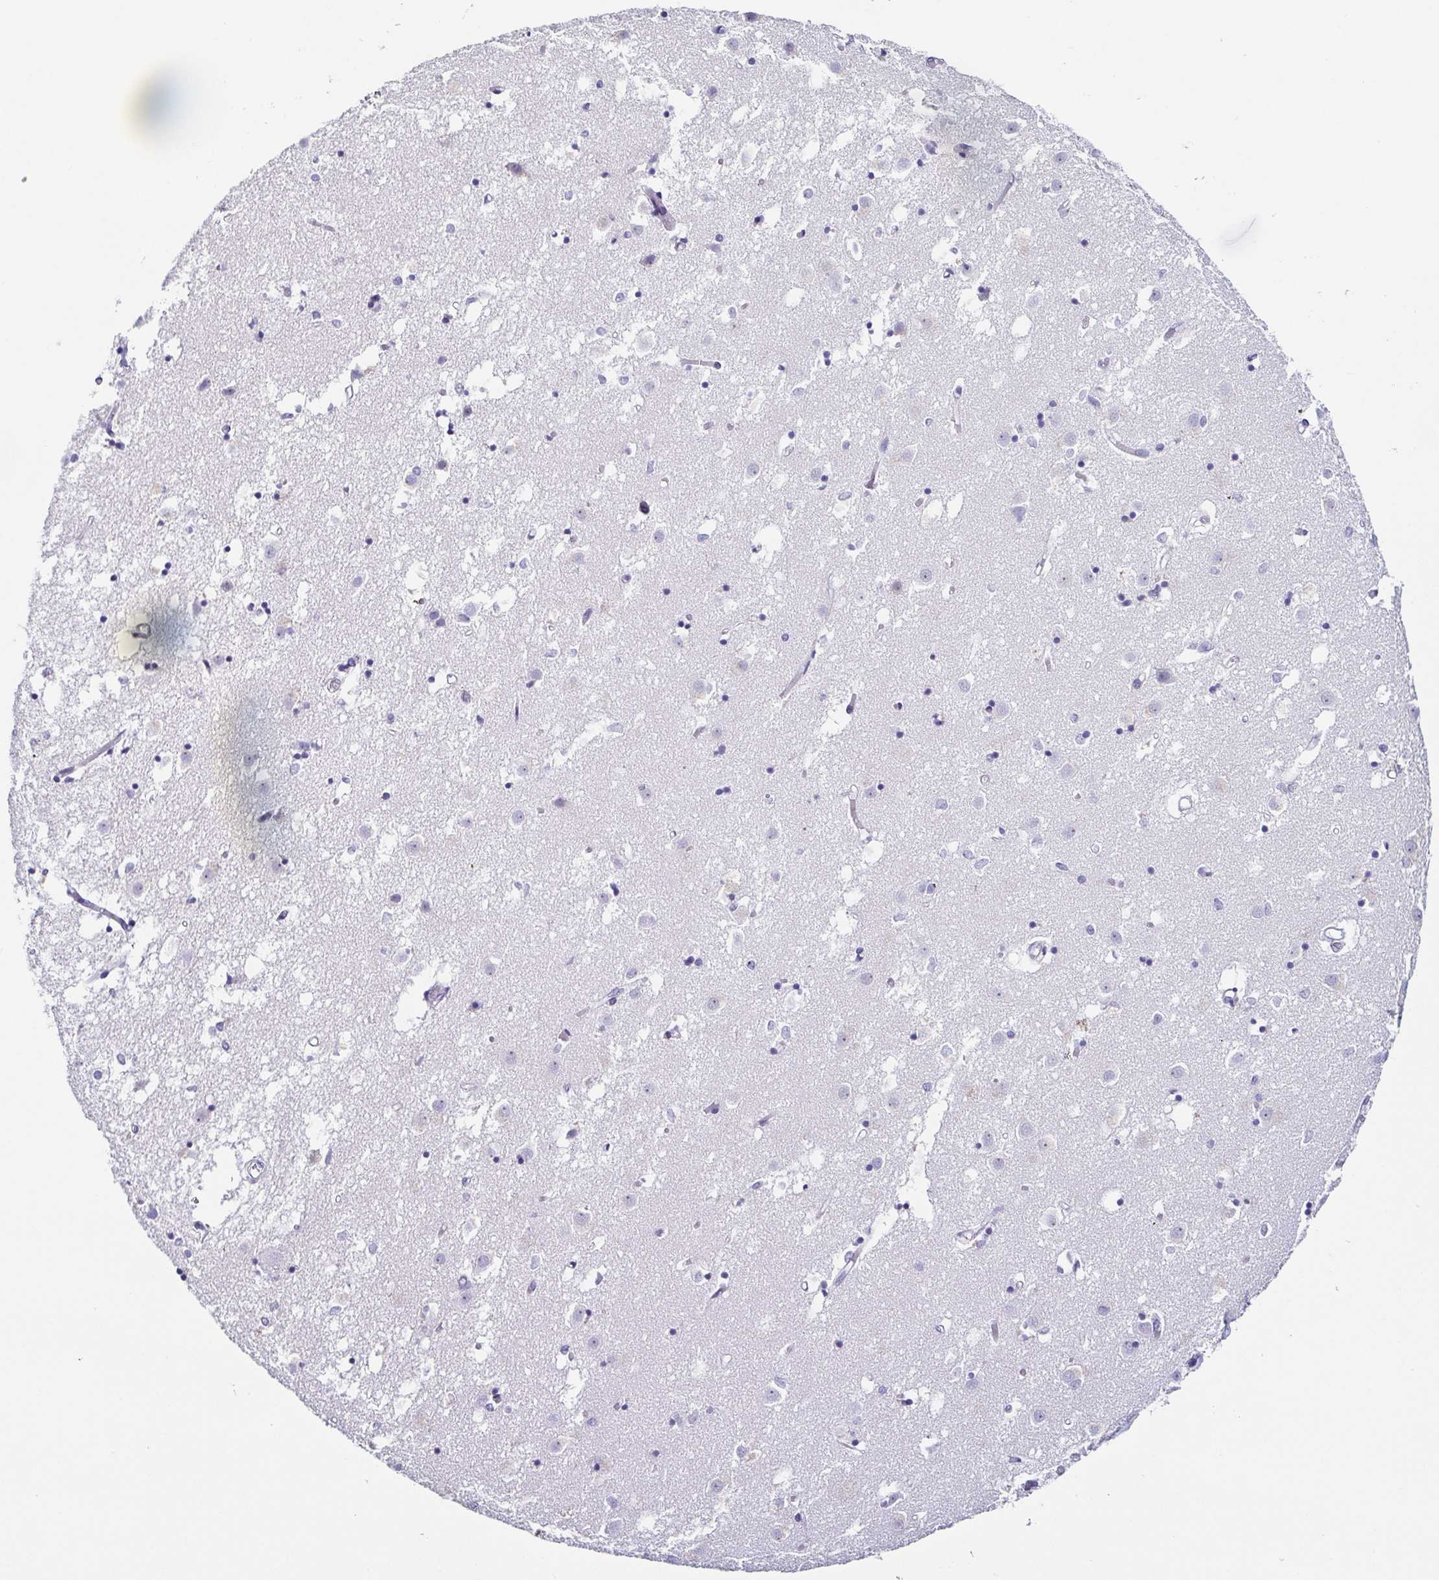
{"staining": {"intensity": "negative", "quantity": "none", "location": "none"}, "tissue": "caudate", "cell_type": "Glial cells", "image_type": "normal", "snomed": [{"axis": "morphology", "description": "Normal tissue, NOS"}, {"axis": "topography", "description": "Lateral ventricle wall"}], "caption": "Human caudate stained for a protein using IHC shows no expression in glial cells.", "gene": "TNNT2", "patient": {"sex": "male", "age": 70}}